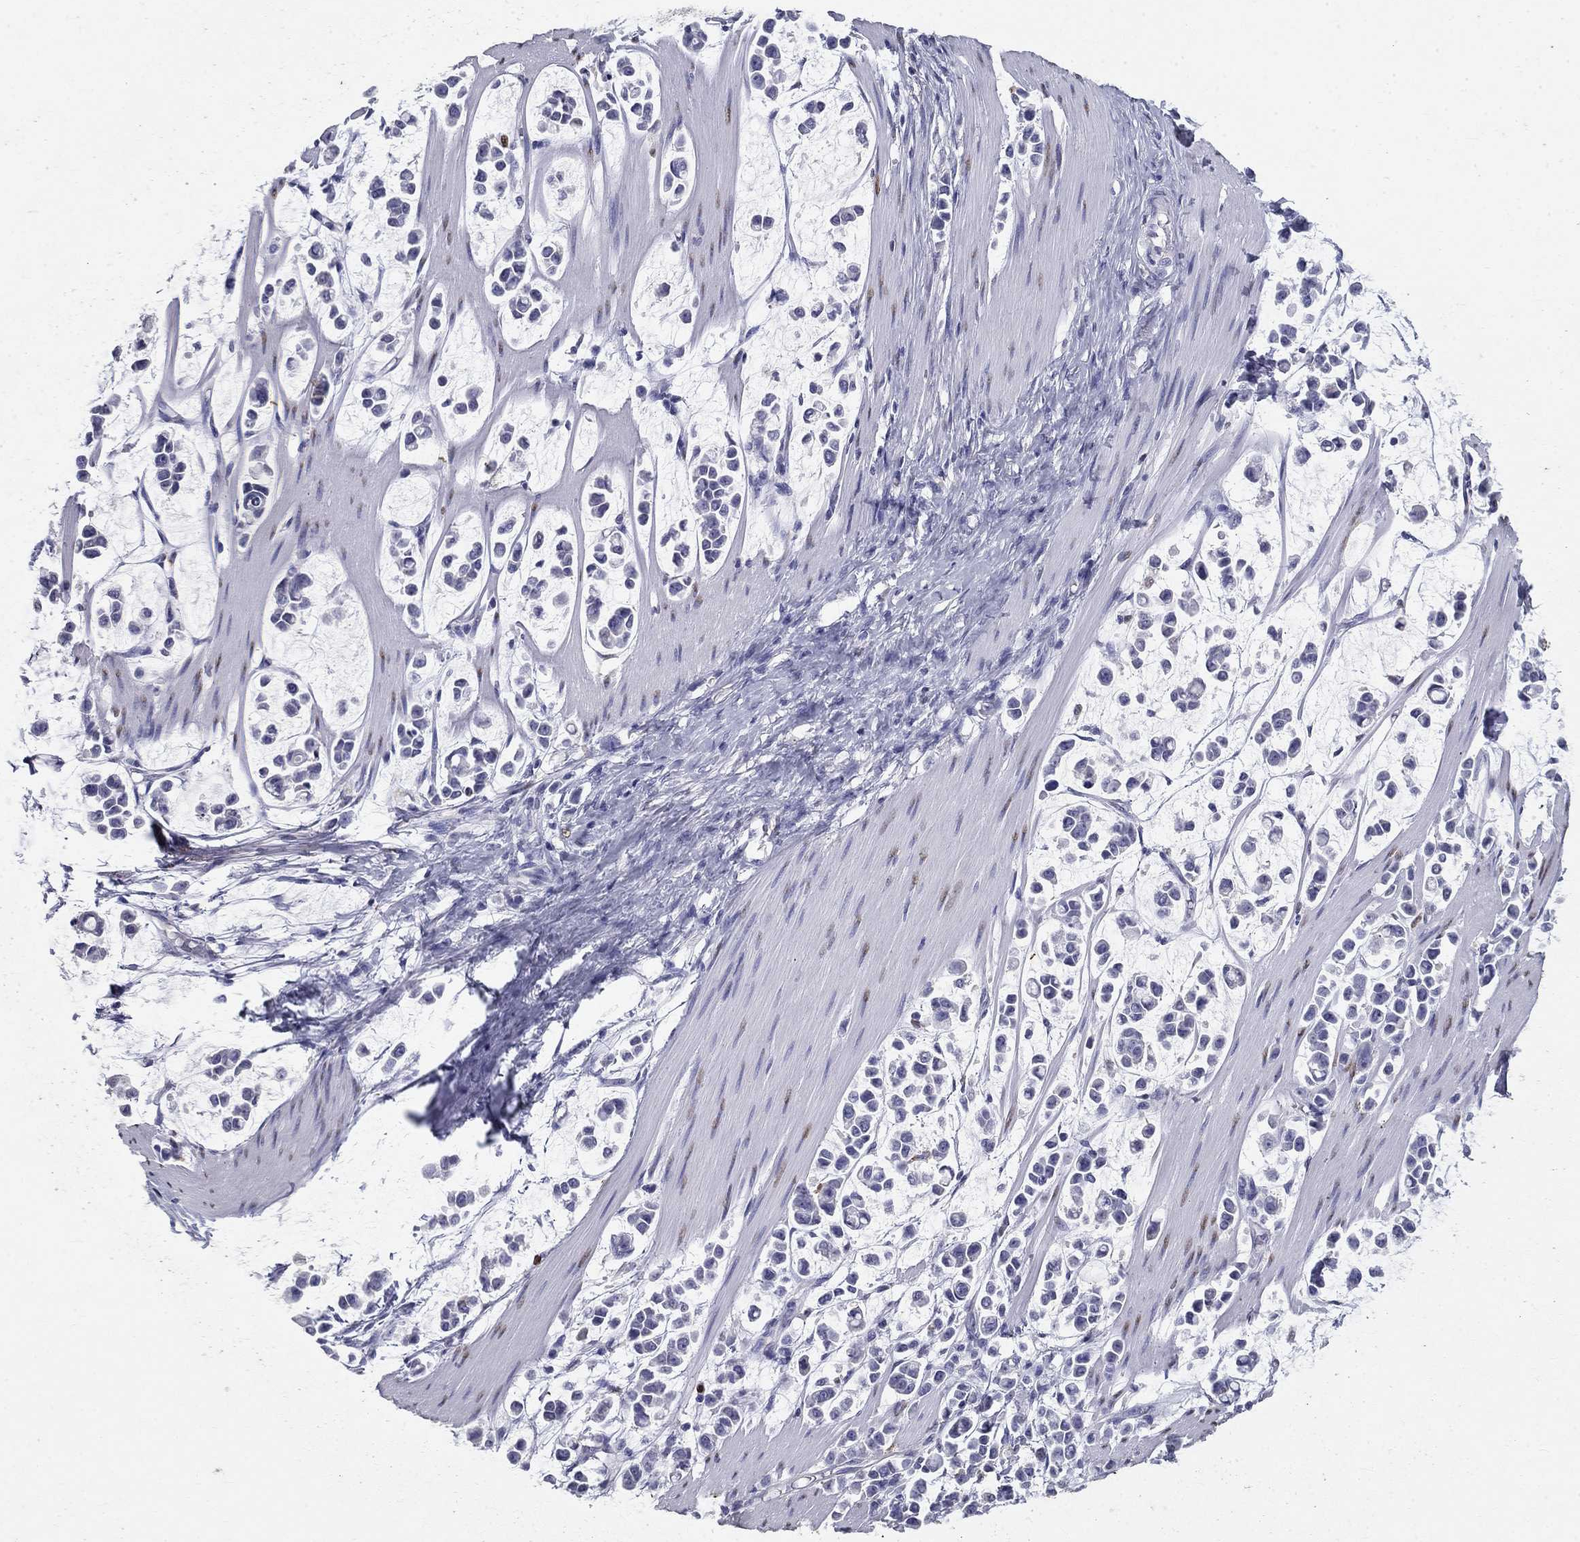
{"staining": {"intensity": "negative", "quantity": "none", "location": "none"}, "tissue": "stomach cancer", "cell_type": "Tumor cells", "image_type": "cancer", "snomed": [{"axis": "morphology", "description": "Adenocarcinoma, NOS"}, {"axis": "topography", "description": "Stomach"}], "caption": "Tumor cells show no significant staining in stomach cancer (adenocarcinoma).", "gene": "IGSF8", "patient": {"sex": "male", "age": 82}}